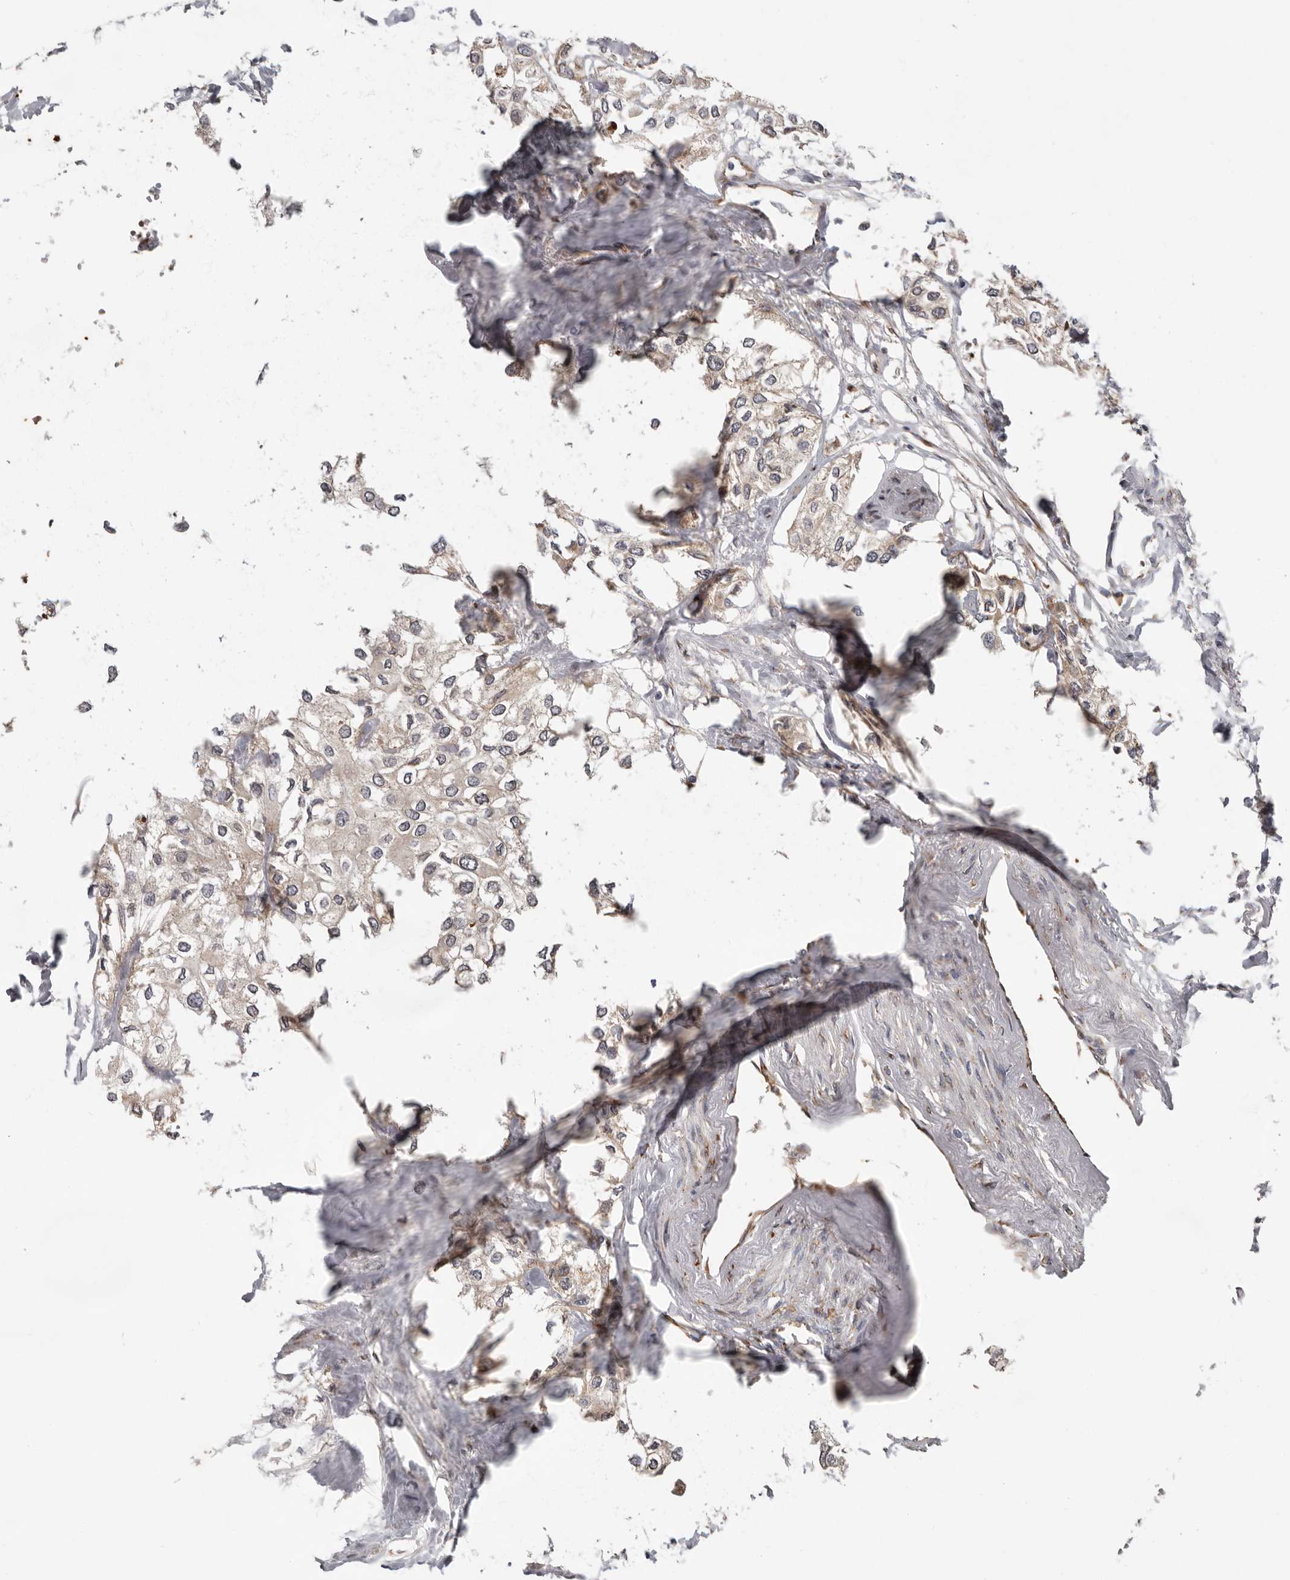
{"staining": {"intensity": "weak", "quantity": "25%-75%", "location": "cytoplasmic/membranous"}, "tissue": "urothelial cancer", "cell_type": "Tumor cells", "image_type": "cancer", "snomed": [{"axis": "morphology", "description": "Urothelial carcinoma, High grade"}, {"axis": "topography", "description": "Urinary bladder"}], "caption": "Brown immunohistochemical staining in human urothelial cancer demonstrates weak cytoplasmic/membranous expression in approximately 25%-75% of tumor cells.", "gene": "MTF1", "patient": {"sex": "male", "age": 64}}